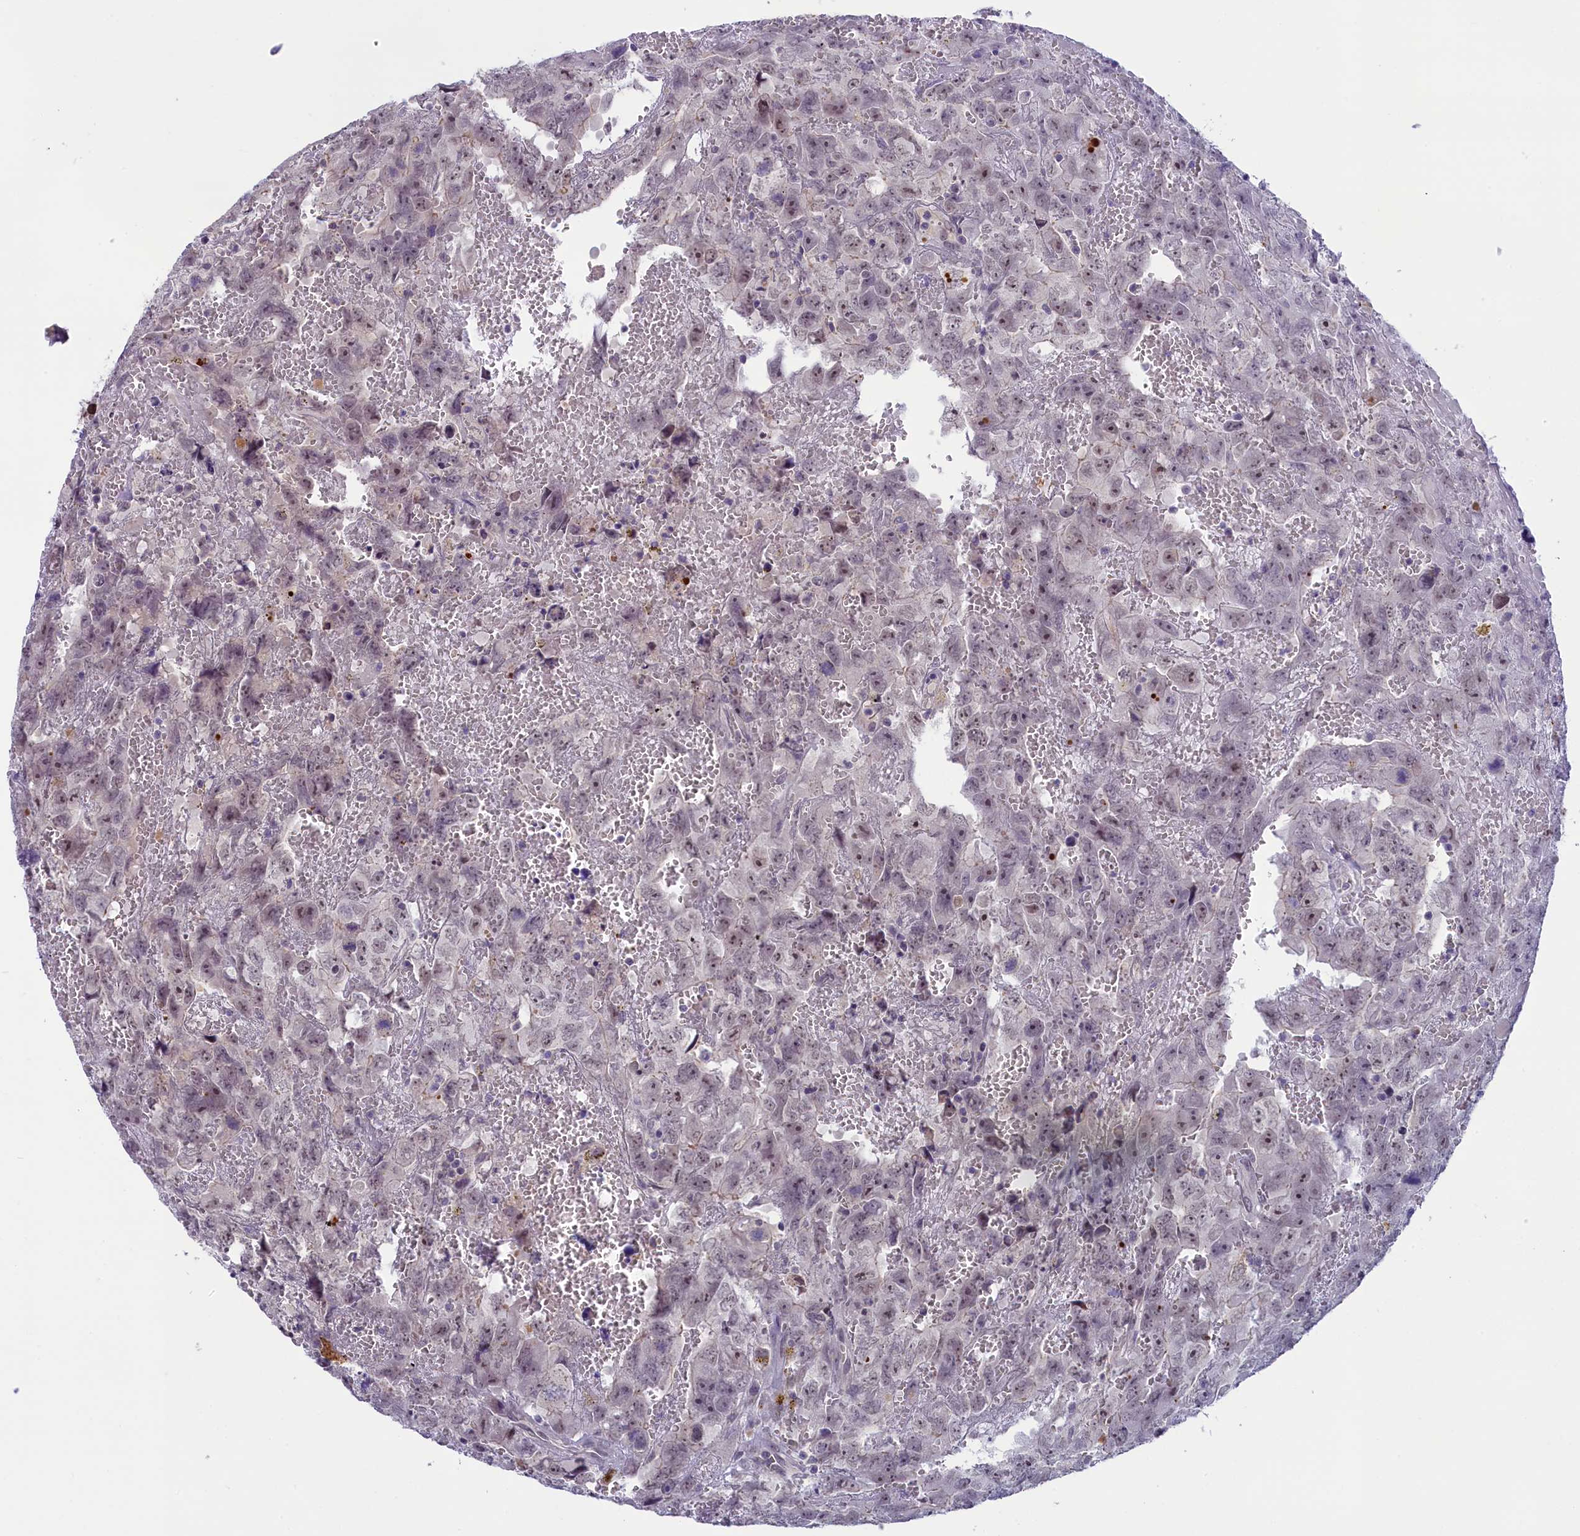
{"staining": {"intensity": "weak", "quantity": "25%-75%", "location": "nuclear"}, "tissue": "testis cancer", "cell_type": "Tumor cells", "image_type": "cancer", "snomed": [{"axis": "morphology", "description": "Carcinoma, Embryonal, NOS"}, {"axis": "topography", "description": "Testis"}], "caption": "Testis cancer (embryonal carcinoma) was stained to show a protein in brown. There is low levels of weak nuclear staining in approximately 25%-75% of tumor cells.", "gene": "CRAMP1", "patient": {"sex": "male", "age": 45}}